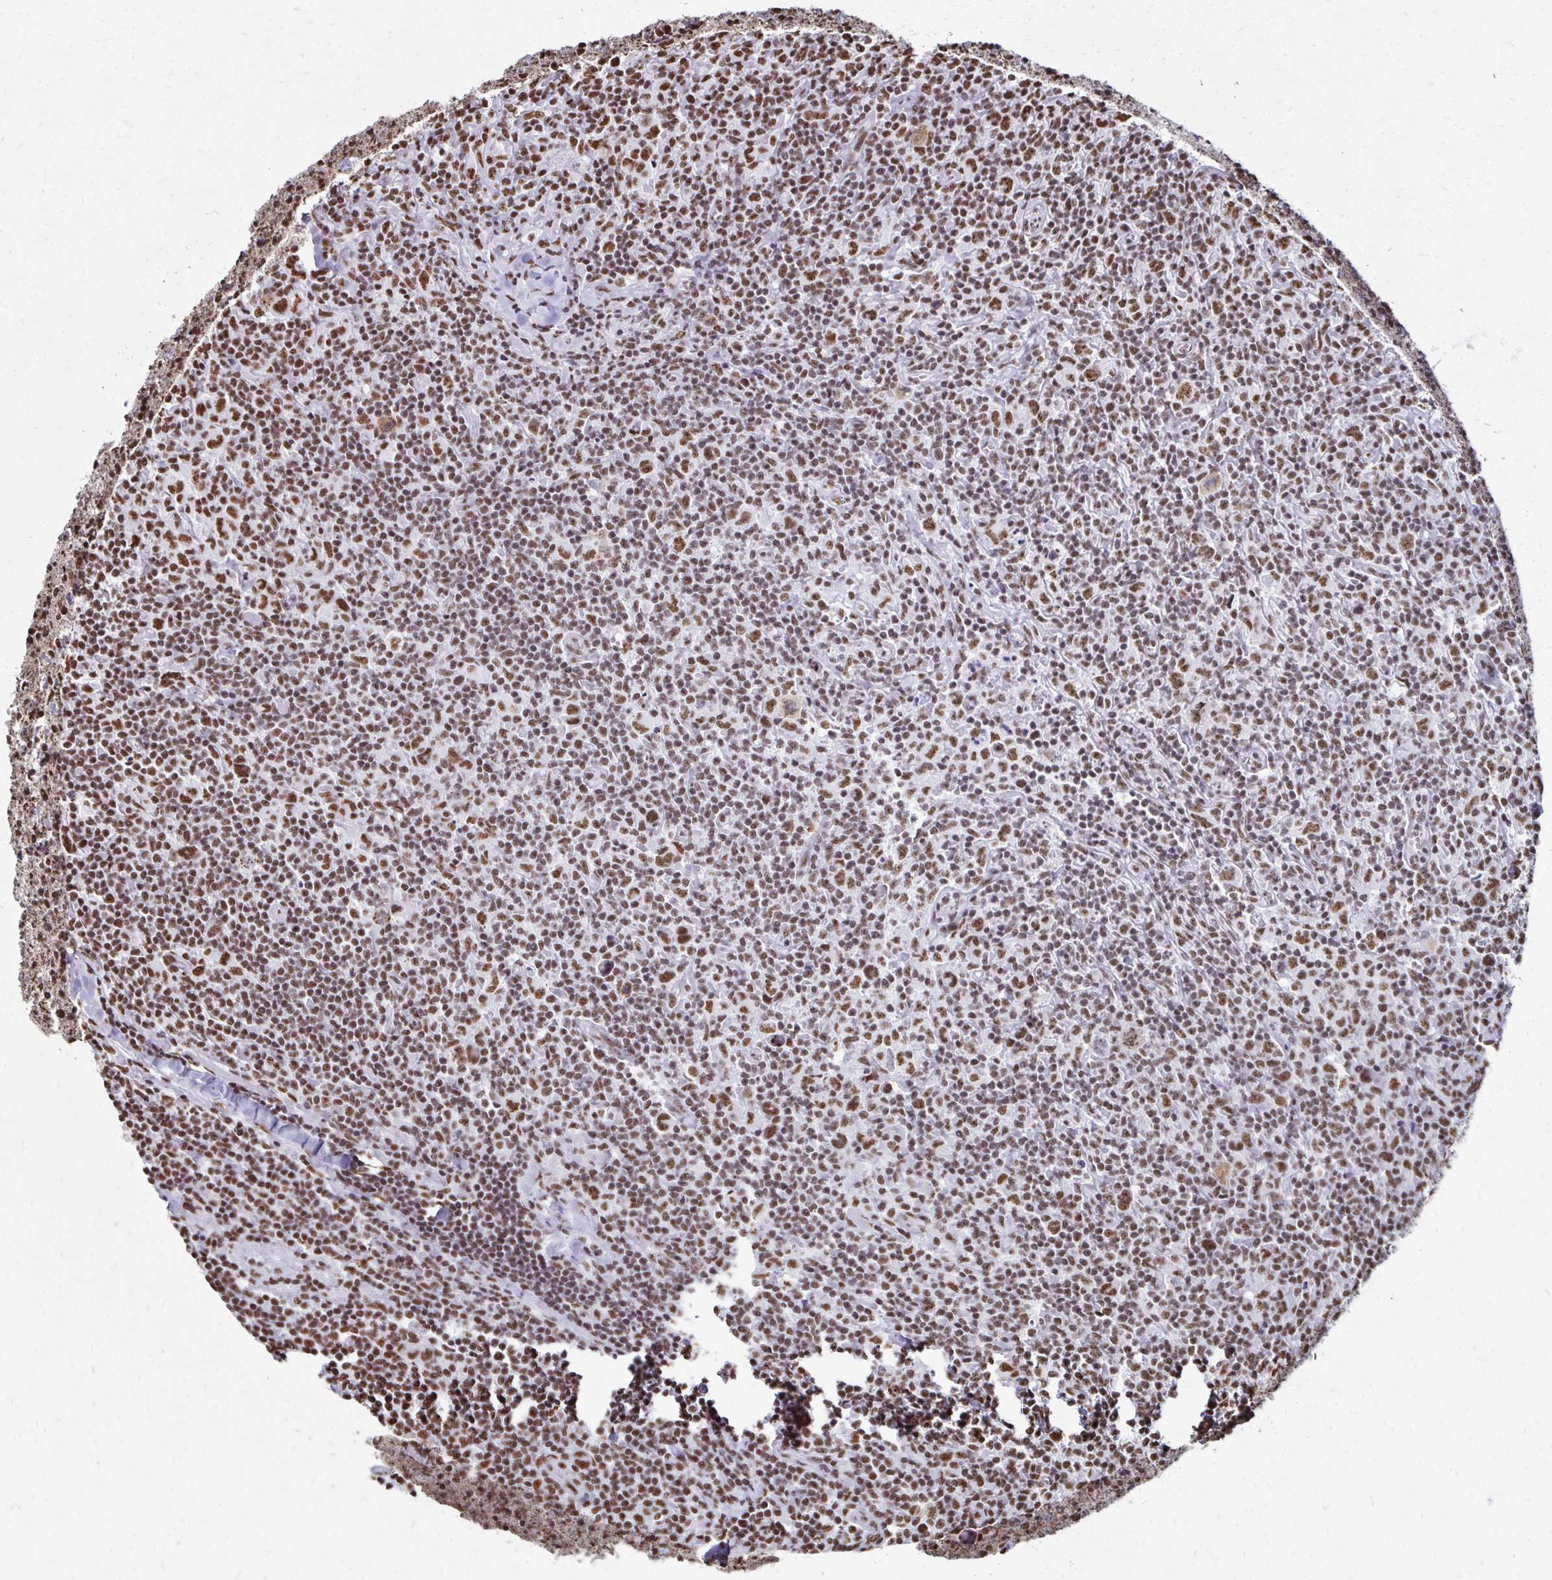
{"staining": {"intensity": "moderate", "quantity": ">75%", "location": "nuclear"}, "tissue": "lymphoma", "cell_type": "Tumor cells", "image_type": "cancer", "snomed": [{"axis": "morphology", "description": "Hodgkin's disease, NOS"}, {"axis": "topography", "description": "Lymph node"}], "caption": "Tumor cells reveal moderate nuclear staining in approximately >75% of cells in Hodgkin's disease. Ihc stains the protein of interest in brown and the nuclei are stained blue.", "gene": "NONO", "patient": {"sex": "female", "age": 18}}